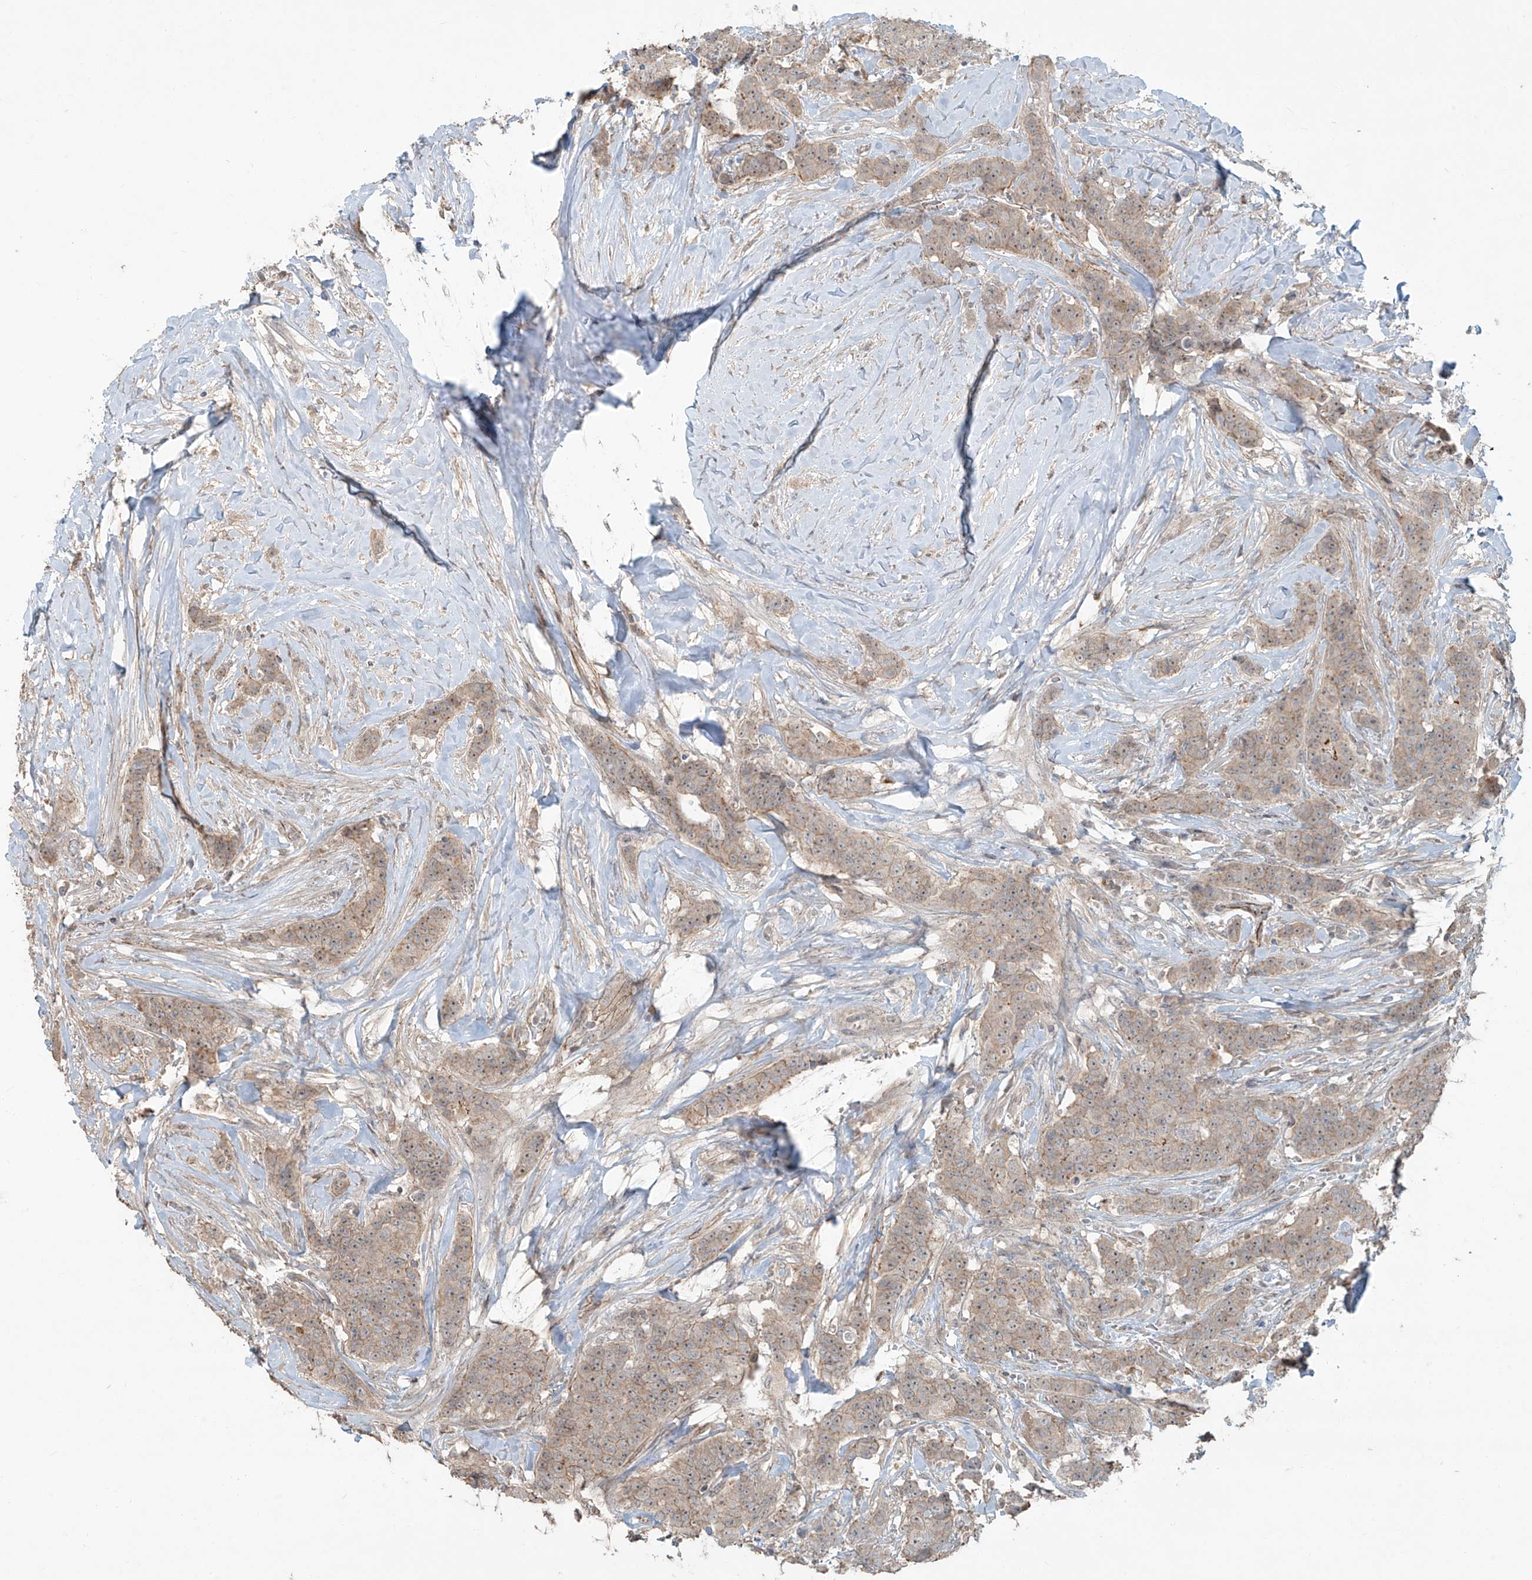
{"staining": {"intensity": "weak", "quantity": ">75%", "location": "cytoplasmic/membranous"}, "tissue": "breast cancer", "cell_type": "Tumor cells", "image_type": "cancer", "snomed": [{"axis": "morphology", "description": "Duct carcinoma"}, {"axis": "topography", "description": "Breast"}], "caption": "About >75% of tumor cells in breast cancer (invasive ductal carcinoma) show weak cytoplasmic/membranous protein expression as visualized by brown immunohistochemical staining.", "gene": "ZNF16", "patient": {"sex": "female", "age": 40}}